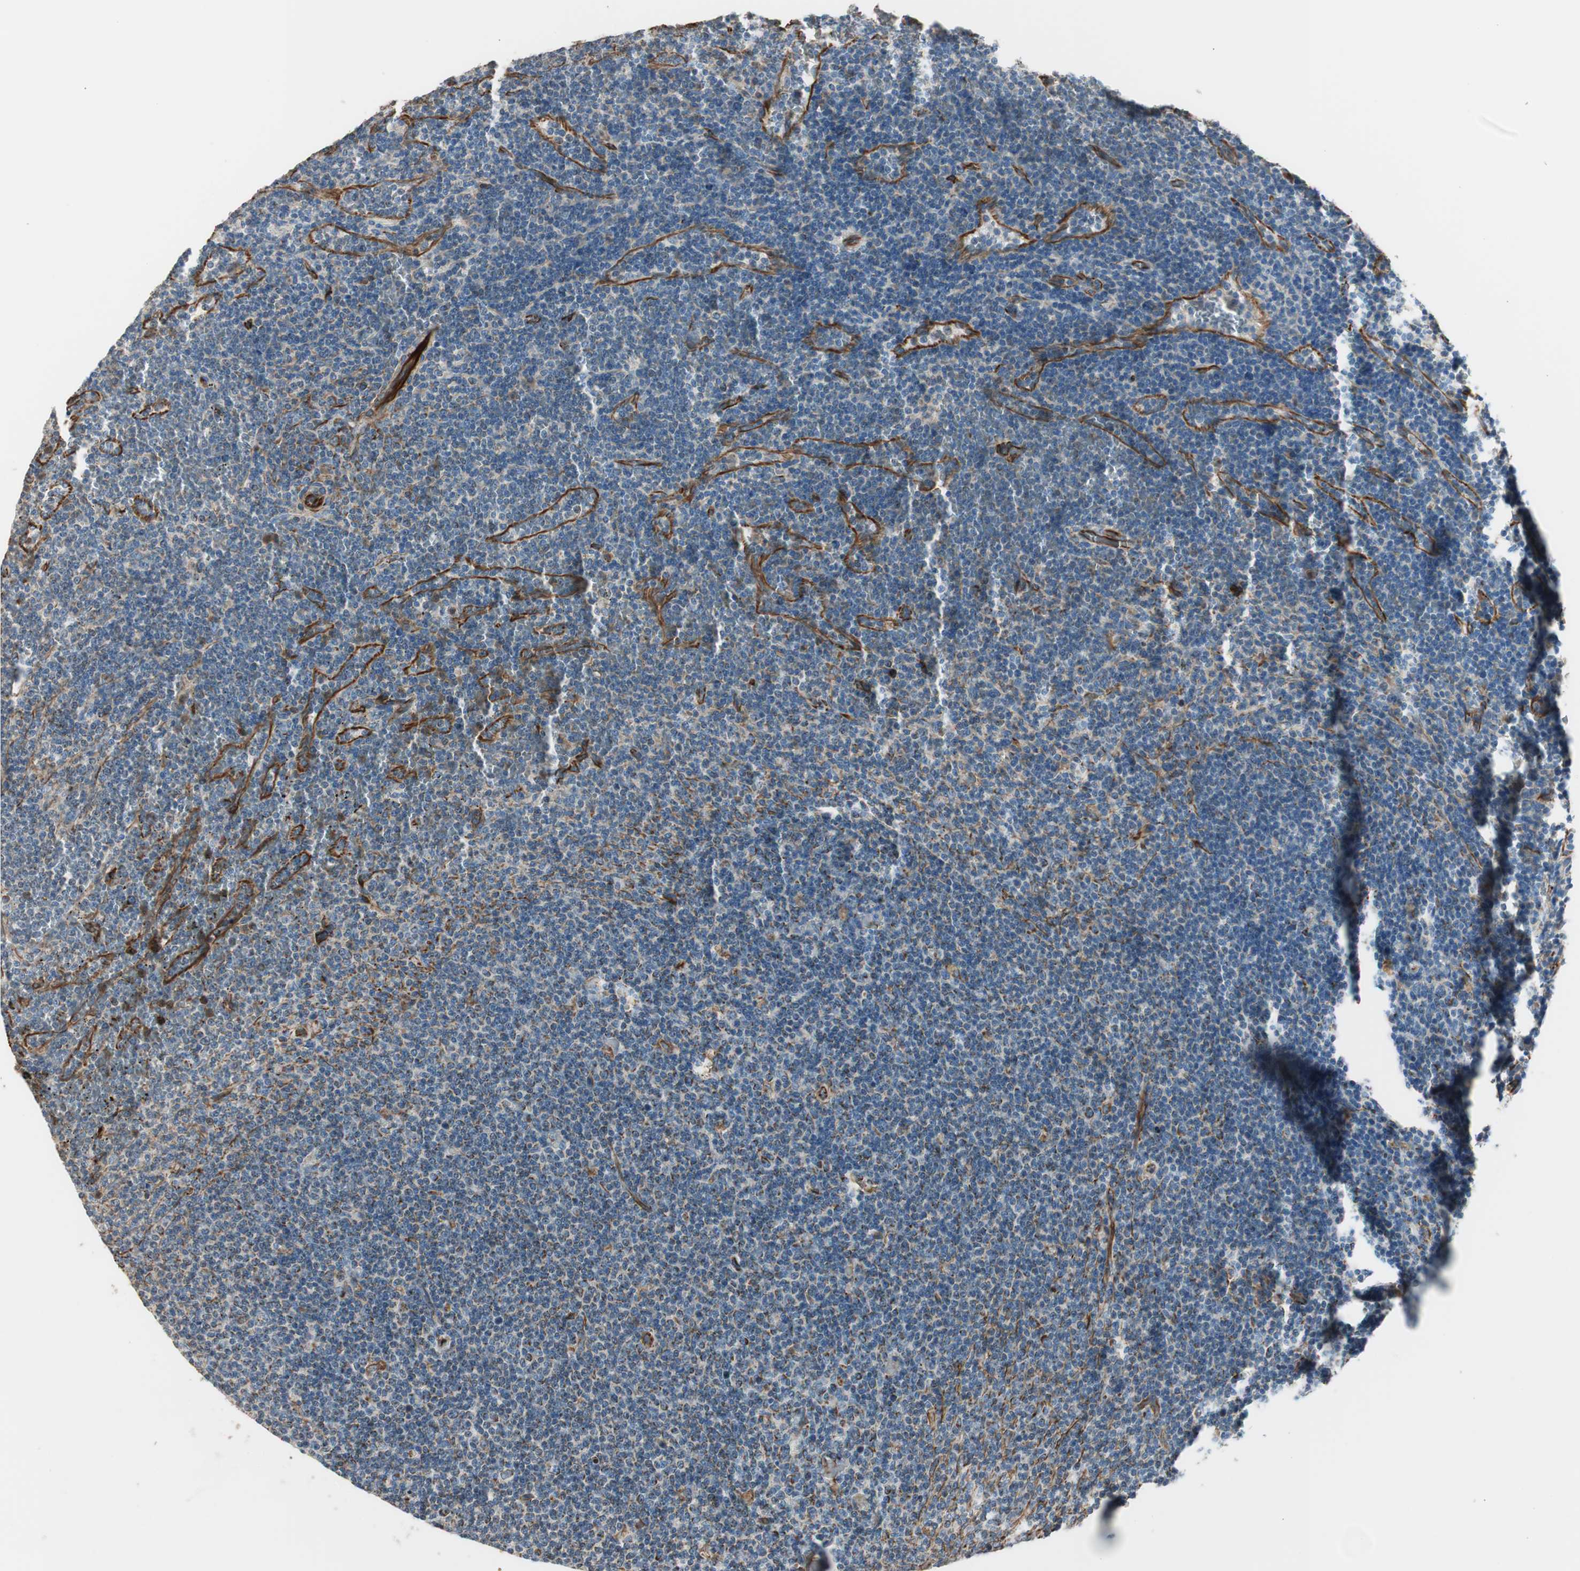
{"staining": {"intensity": "weak", "quantity": "<25%", "location": "cytoplasmic/membranous"}, "tissue": "lymphoma", "cell_type": "Tumor cells", "image_type": "cancer", "snomed": [{"axis": "morphology", "description": "Malignant lymphoma, non-Hodgkin's type, Low grade"}, {"axis": "topography", "description": "Spleen"}], "caption": "Human low-grade malignant lymphoma, non-Hodgkin's type stained for a protein using immunohistochemistry (IHC) shows no staining in tumor cells.", "gene": "SRCIN1", "patient": {"sex": "female", "age": 50}}